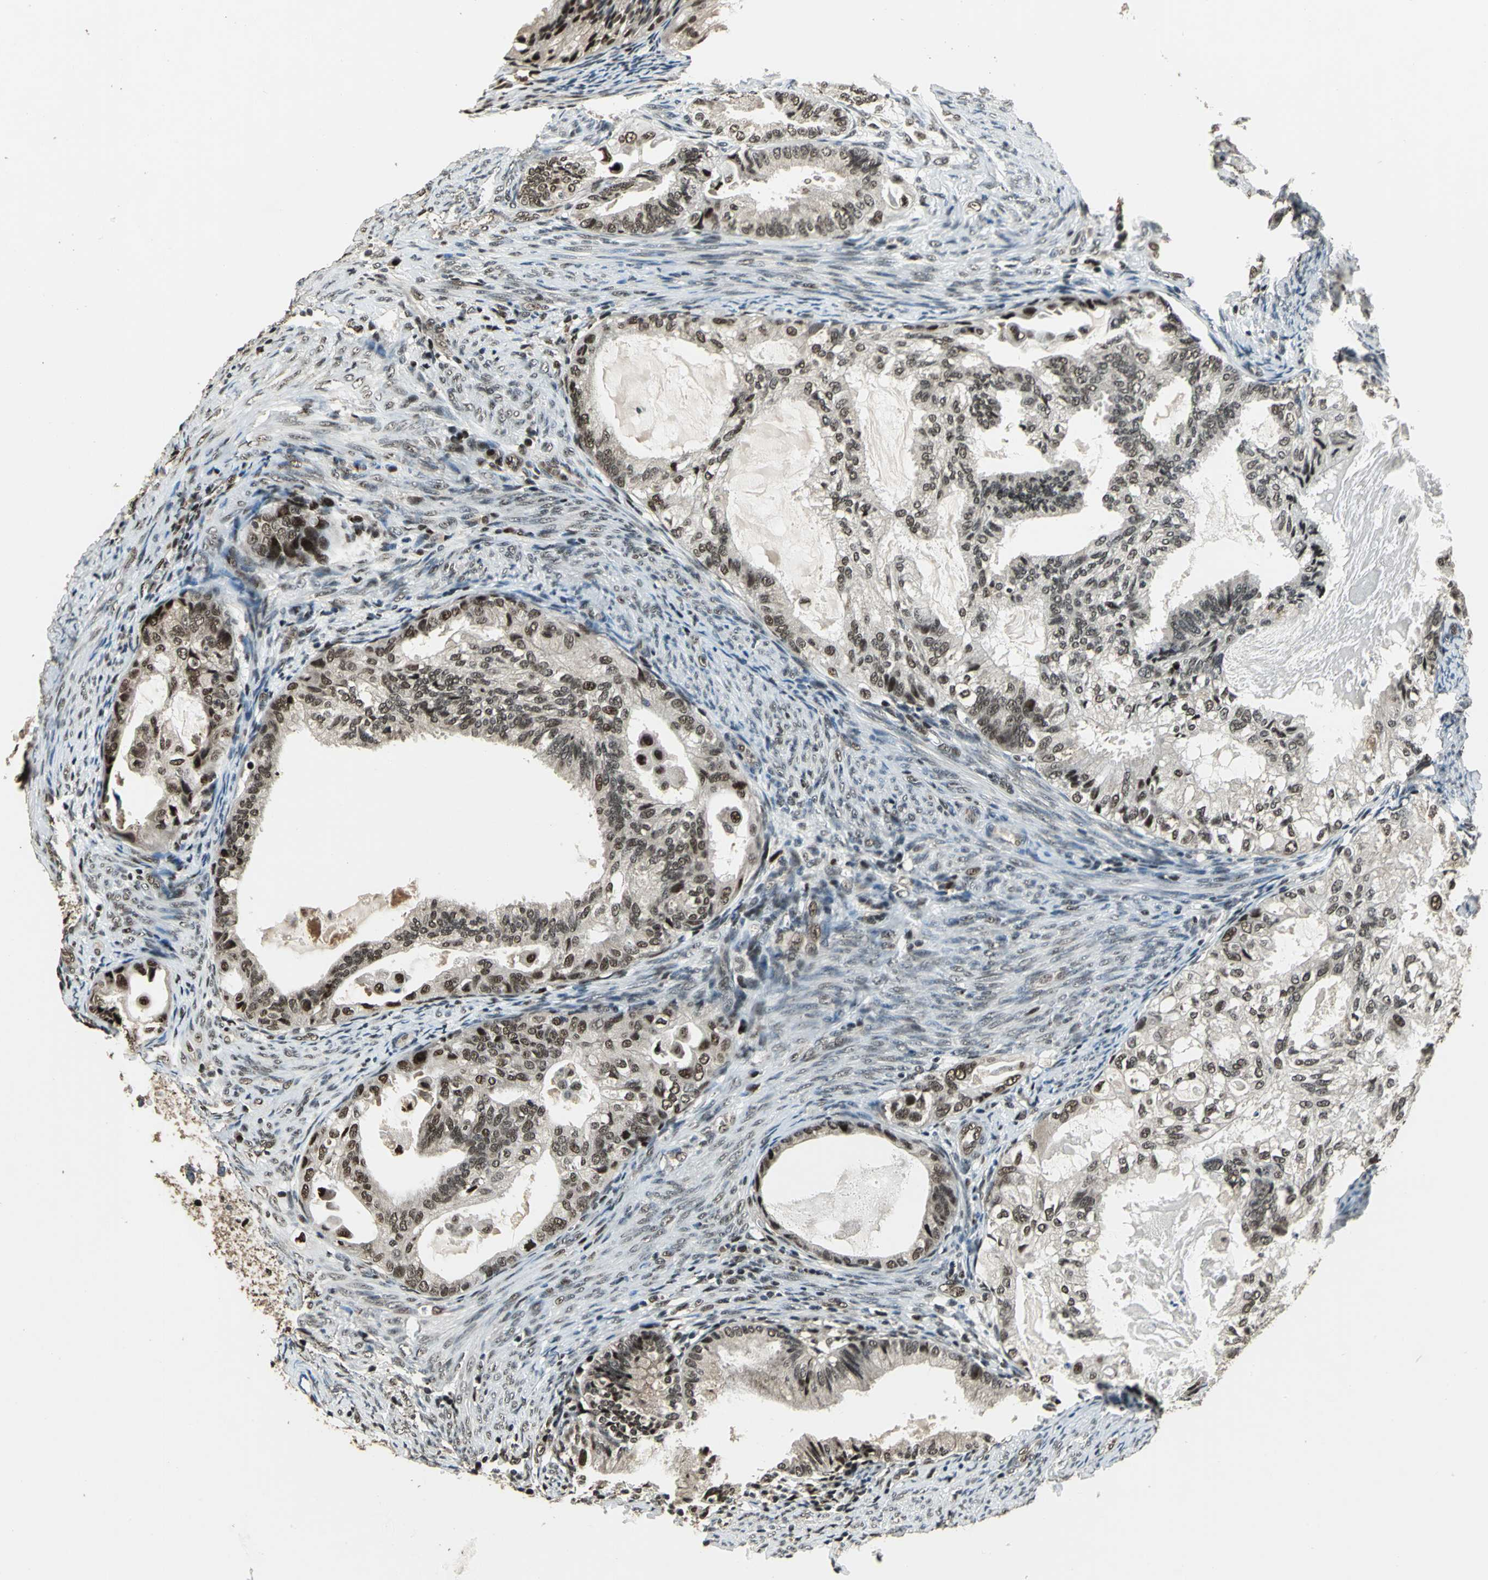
{"staining": {"intensity": "moderate", "quantity": "25%-75%", "location": "nuclear"}, "tissue": "cervical cancer", "cell_type": "Tumor cells", "image_type": "cancer", "snomed": [{"axis": "morphology", "description": "Normal tissue, NOS"}, {"axis": "morphology", "description": "Adenocarcinoma, NOS"}, {"axis": "topography", "description": "Cervix"}, {"axis": "topography", "description": "Endometrium"}], "caption": "Moderate nuclear protein staining is appreciated in about 25%-75% of tumor cells in cervical adenocarcinoma.", "gene": "MIS18BP1", "patient": {"sex": "female", "age": 86}}